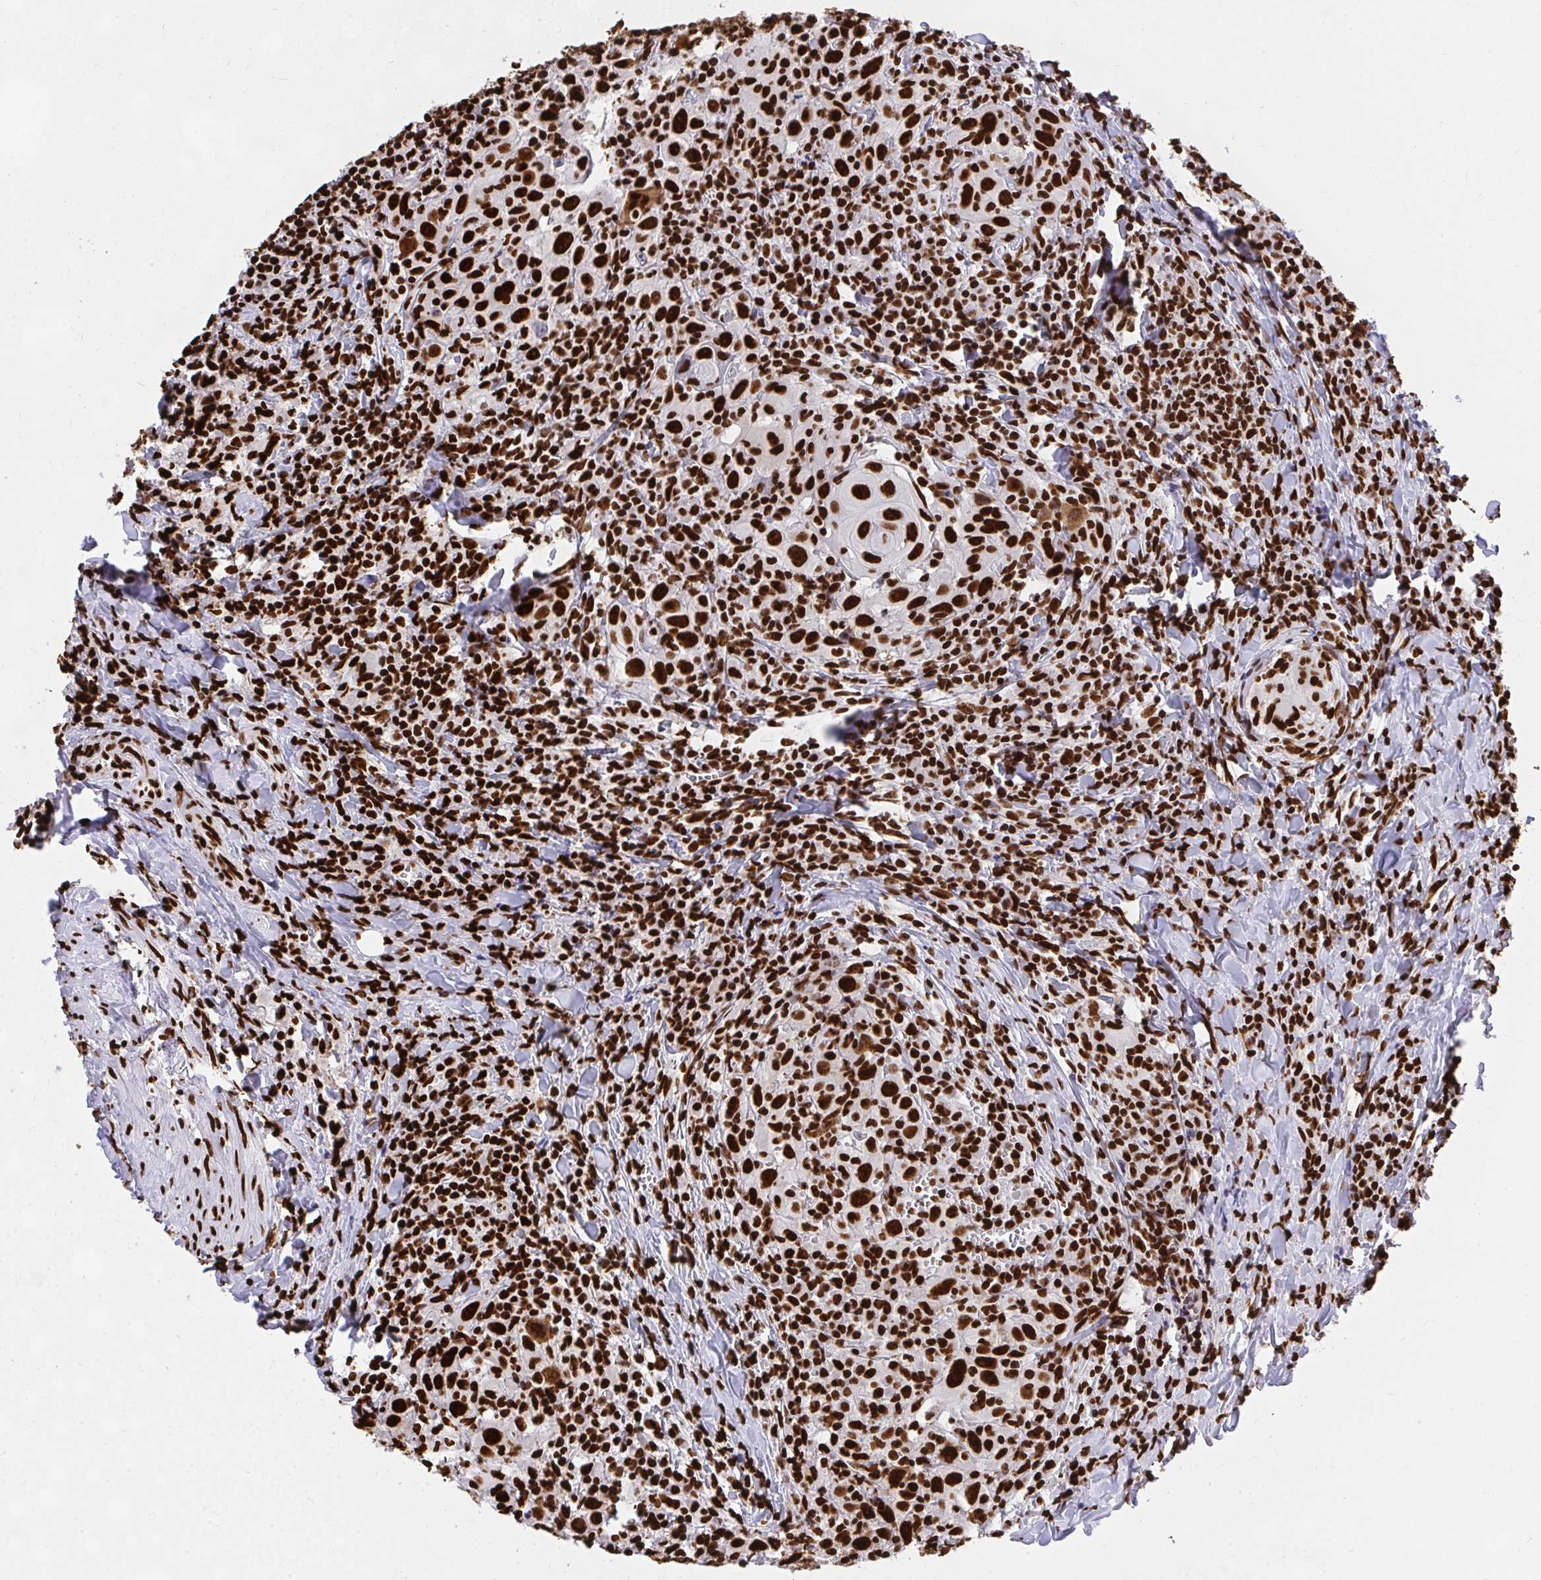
{"staining": {"intensity": "strong", "quantity": ">75%", "location": "nuclear"}, "tissue": "head and neck cancer", "cell_type": "Tumor cells", "image_type": "cancer", "snomed": [{"axis": "morphology", "description": "Squamous cell carcinoma, NOS"}, {"axis": "topography", "description": "Head-Neck"}], "caption": "Immunohistochemical staining of head and neck cancer (squamous cell carcinoma) exhibits strong nuclear protein positivity in about >75% of tumor cells. The protein of interest is shown in brown color, while the nuclei are stained blue.", "gene": "HNRNPL", "patient": {"sex": "female", "age": 95}}